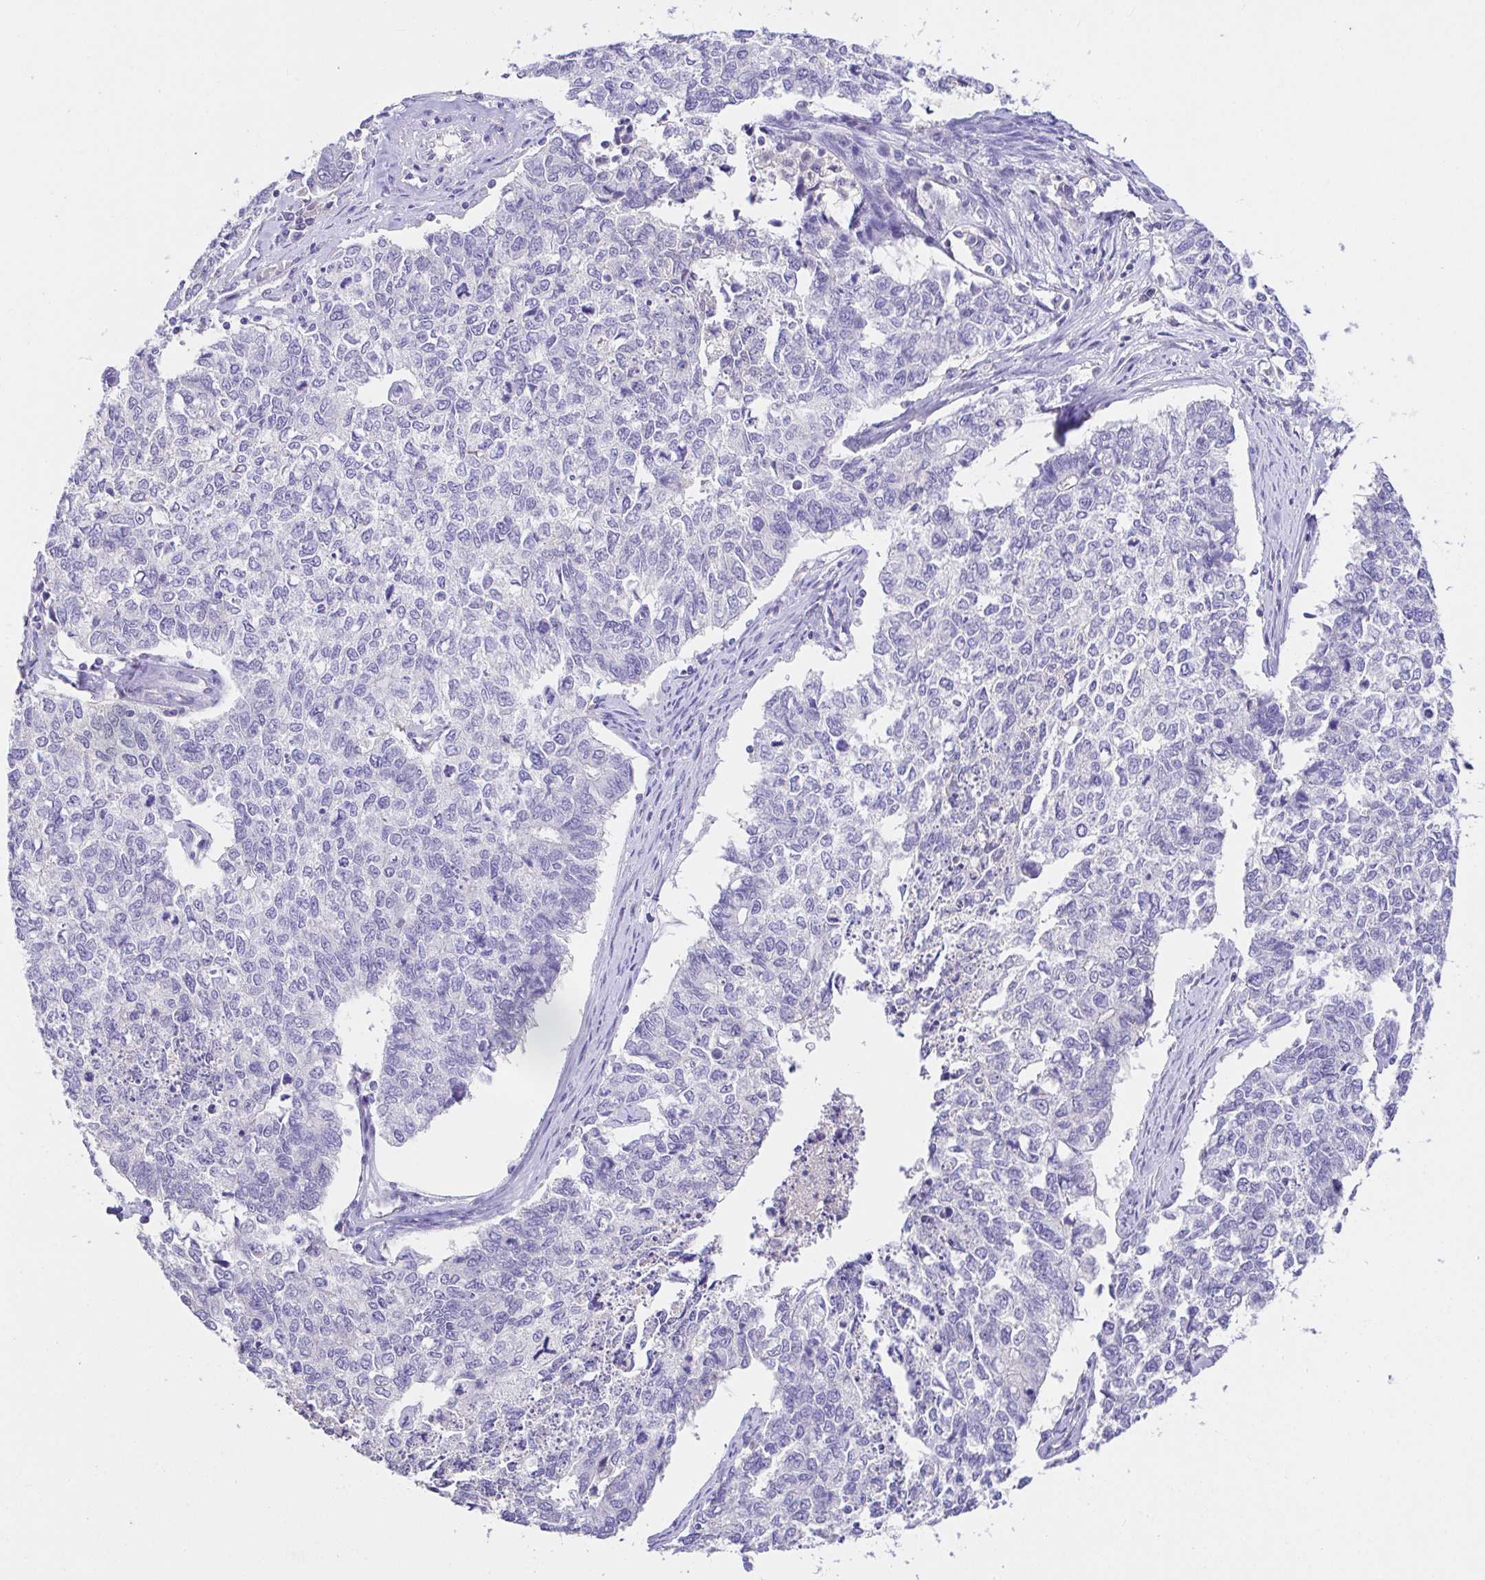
{"staining": {"intensity": "negative", "quantity": "none", "location": "none"}, "tissue": "cervical cancer", "cell_type": "Tumor cells", "image_type": "cancer", "snomed": [{"axis": "morphology", "description": "Adenocarcinoma, NOS"}, {"axis": "topography", "description": "Cervix"}], "caption": "This histopathology image is of cervical cancer (adenocarcinoma) stained with IHC to label a protein in brown with the nuclei are counter-stained blue. There is no positivity in tumor cells. (DAB IHC visualized using brightfield microscopy, high magnification).", "gene": "CDO1", "patient": {"sex": "female", "age": 63}}